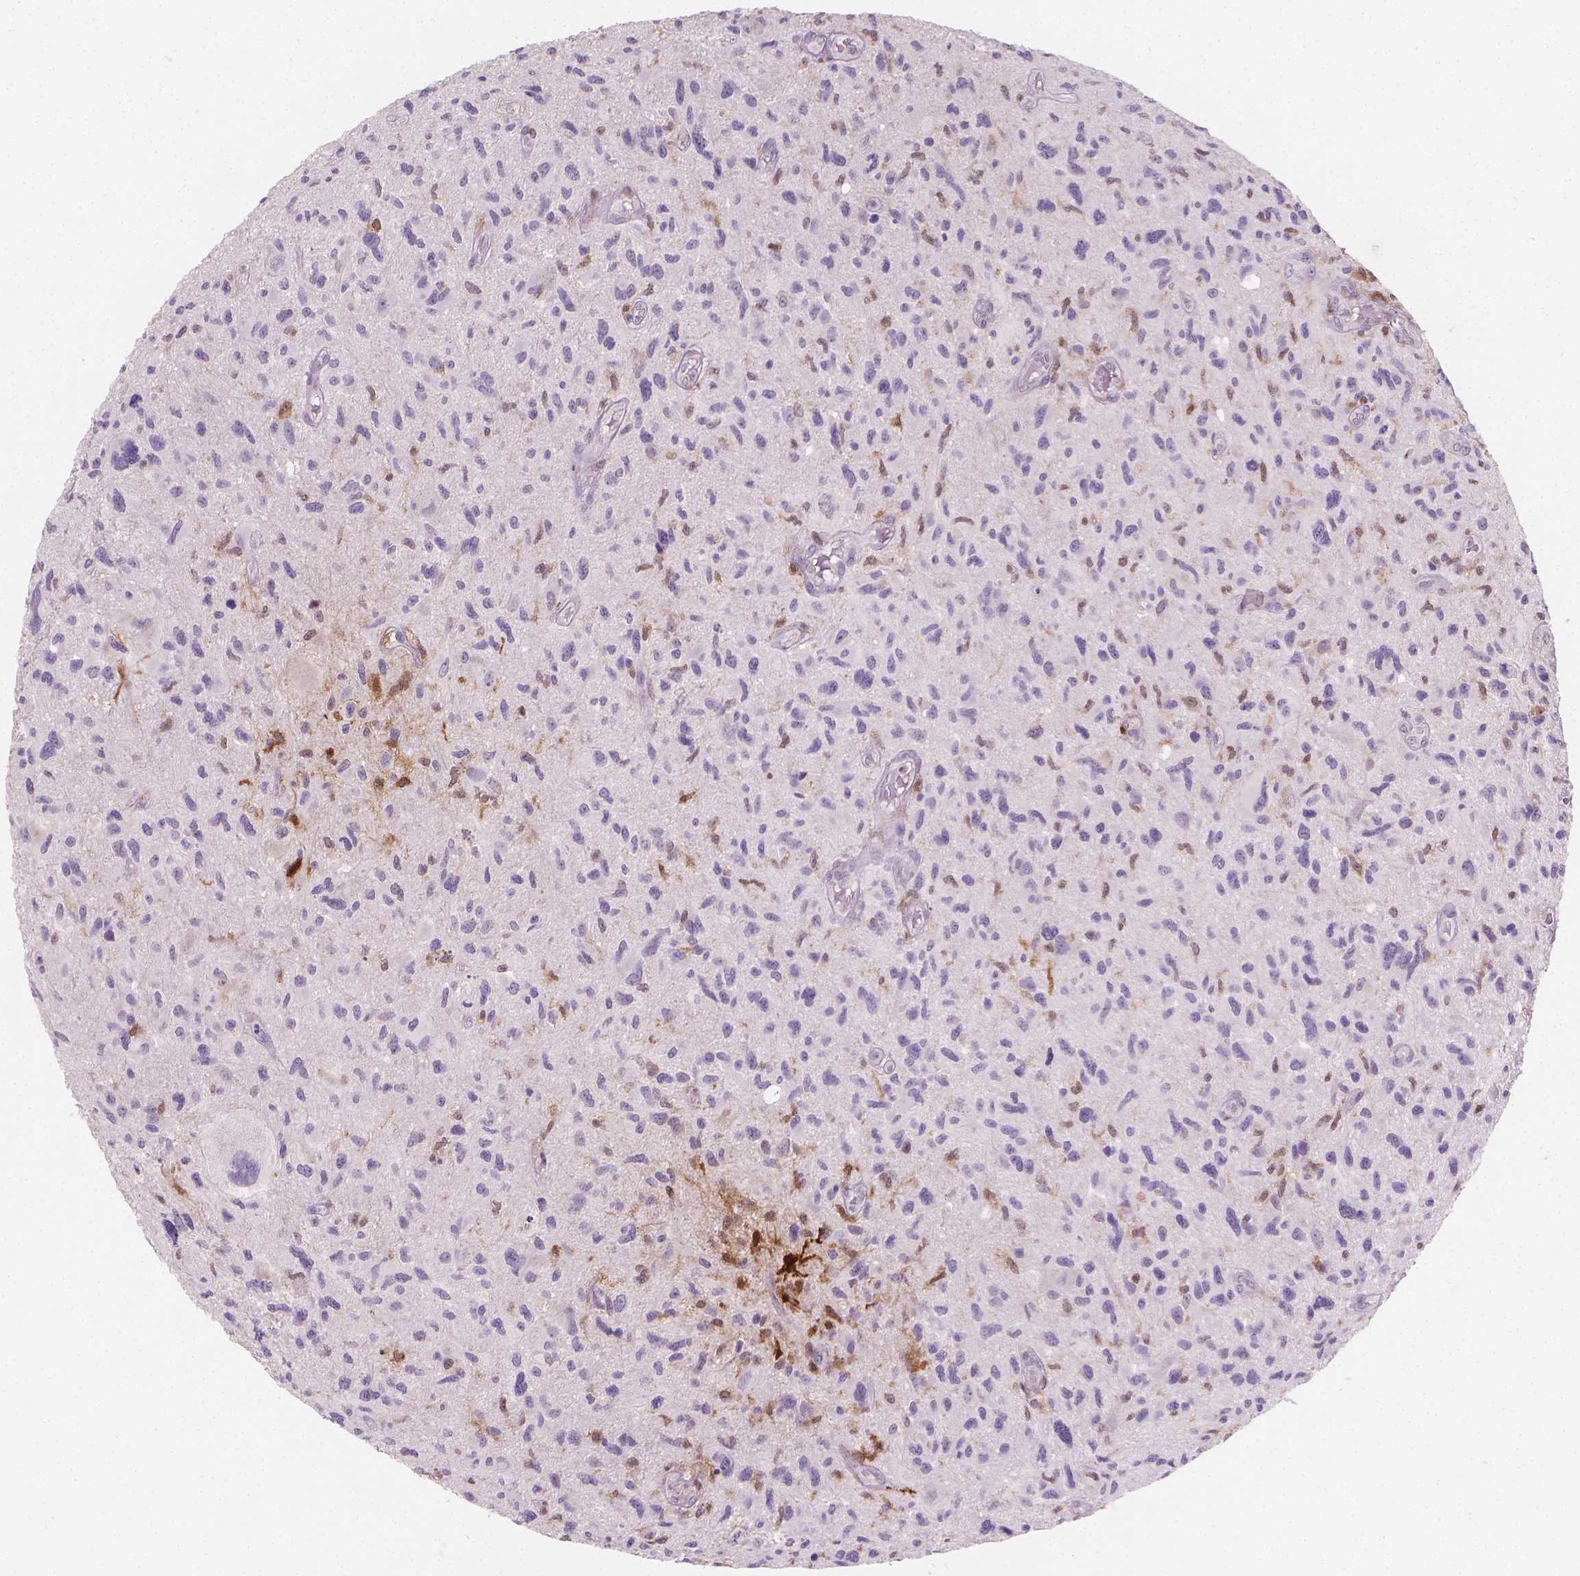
{"staining": {"intensity": "negative", "quantity": "none", "location": "none"}, "tissue": "glioma", "cell_type": "Tumor cells", "image_type": "cancer", "snomed": [{"axis": "morphology", "description": "Glioma, malignant, NOS"}, {"axis": "morphology", "description": "Glioma, malignant, High grade"}, {"axis": "topography", "description": "Brain"}], "caption": "Glioma was stained to show a protein in brown. There is no significant staining in tumor cells.", "gene": "TNFAIP2", "patient": {"sex": "female", "age": 71}}